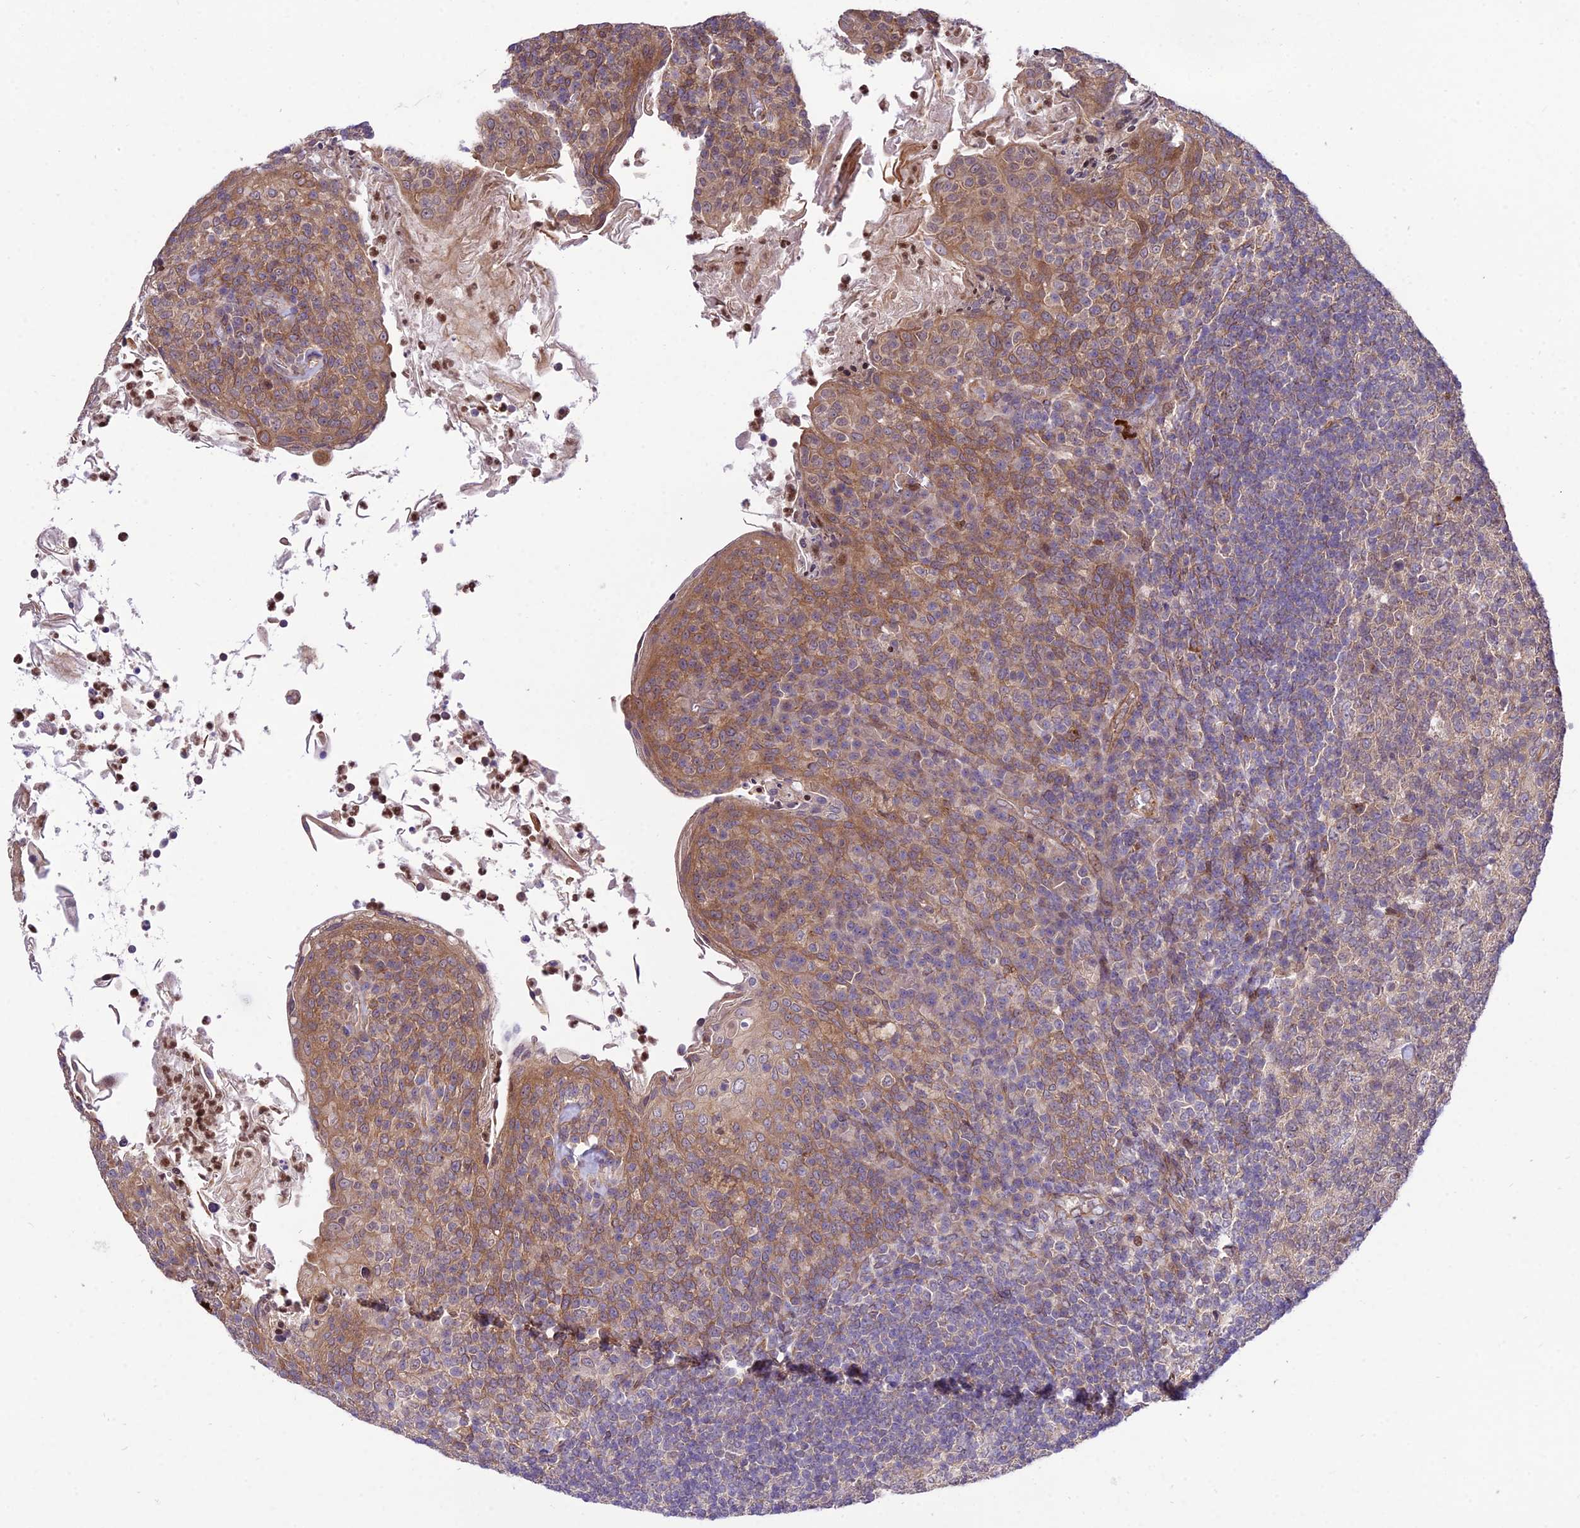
{"staining": {"intensity": "moderate", "quantity": "<25%", "location": "cytoplasmic/membranous"}, "tissue": "tonsil", "cell_type": "Germinal center cells", "image_type": "normal", "snomed": [{"axis": "morphology", "description": "Normal tissue, NOS"}, {"axis": "topography", "description": "Tonsil"}], "caption": "The immunohistochemical stain labels moderate cytoplasmic/membranous expression in germinal center cells of benign tonsil. The protein of interest is stained brown, and the nuclei are stained in blue (DAB IHC with brightfield microscopy, high magnification).", "gene": "SMG6", "patient": {"sex": "female", "age": 10}}